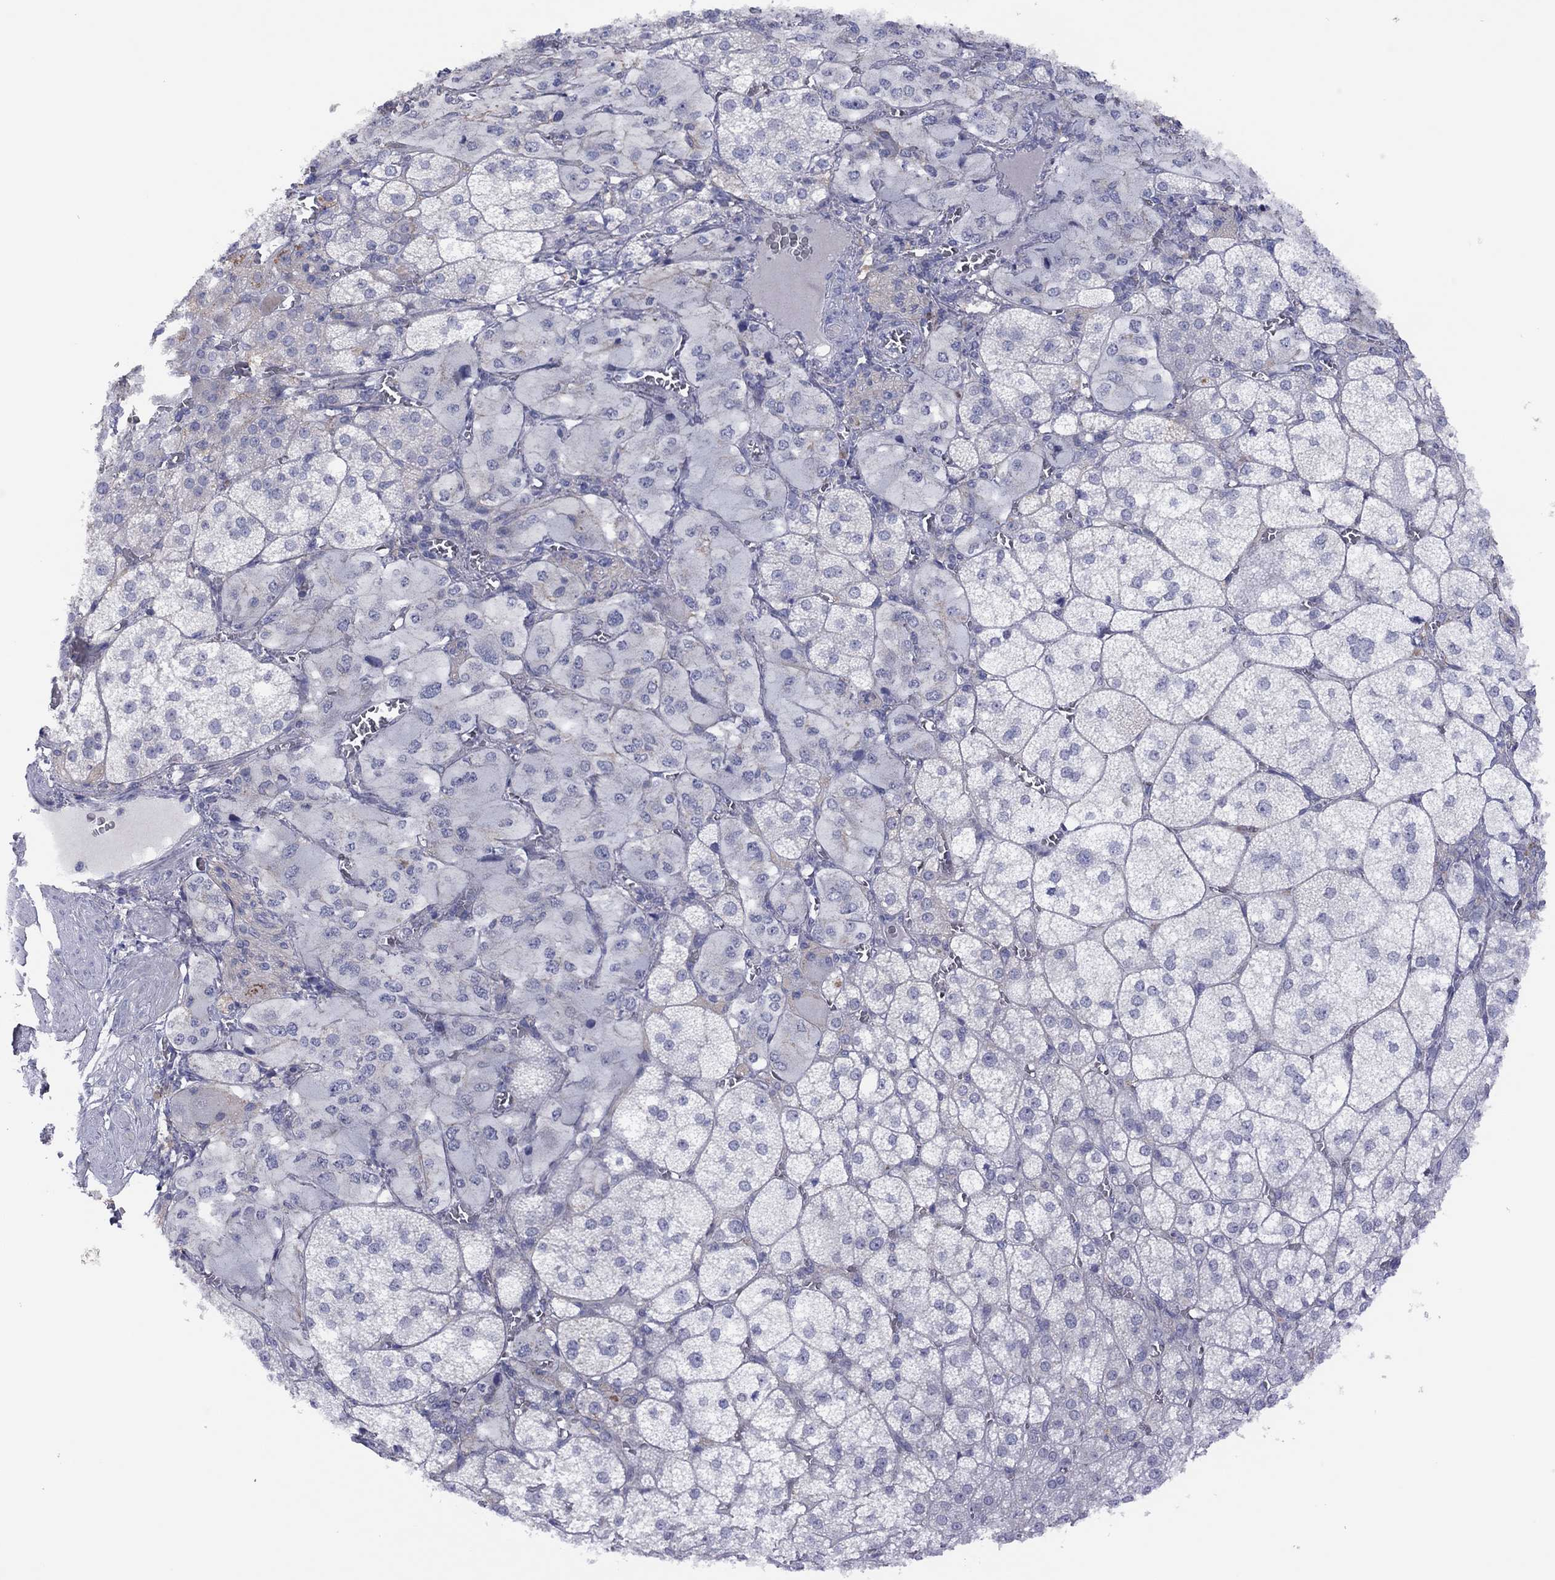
{"staining": {"intensity": "weak", "quantity": "<25%", "location": "cytoplasmic/membranous"}, "tissue": "adrenal gland", "cell_type": "Glandular cells", "image_type": "normal", "snomed": [{"axis": "morphology", "description": "Normal tissue, NOS"}, {"axis": "topography", "description": "Adrenal gland"}], "caption": "Immunohistochemistry (IHC) micrograph of unremarkable adrenal gland stained for a protein (brown), which displays no positivity in glandular cells. The staining was performed using DAB to visualize the protein expression in brown, while the nuclei were stained in blue with hematoxylin (Magnification: 20x).", "gene": "CYP2B6", "patient": {"sex": "female", "age": 60}}